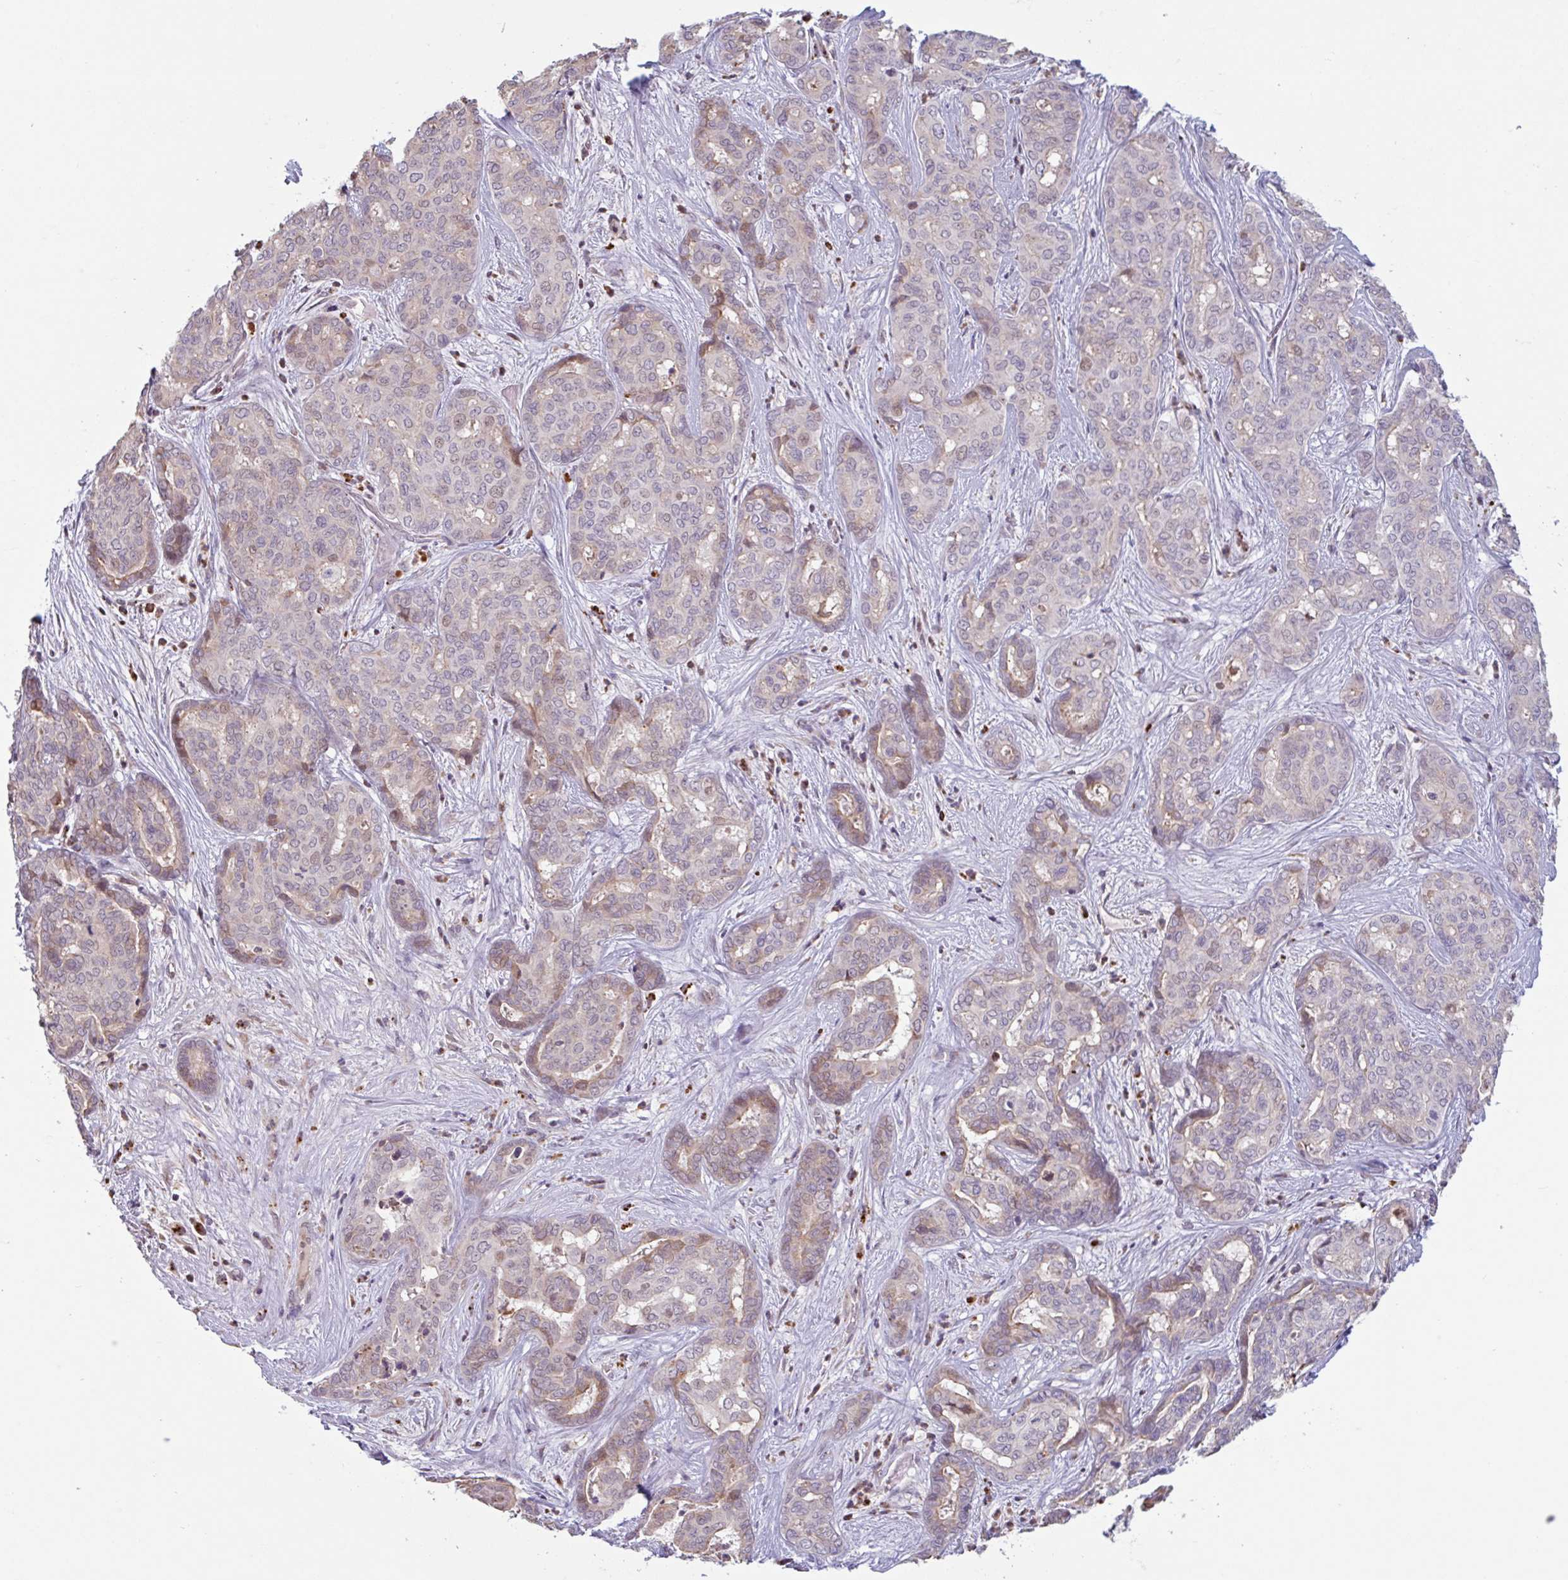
{"staining": {"intensity": "weak", "quantity": "<25%", "location": "nuclear"}, "tissue": "liver cancer", "cell_type": "Tumor cells", "image_type": "cancer", "snomed": [{"axis": "morphology", "description": "Cholangiocarcinoma"}, {"axis": "topography", "description": "Liver"}], "caption": "This is an immunohistochemistry (IHC) image of human liver cancer (cholangiocarcinoma). There is no expression in tumor cells.", "gene": "TAF1D", "patient": {"sex": "female", "age": 64}}